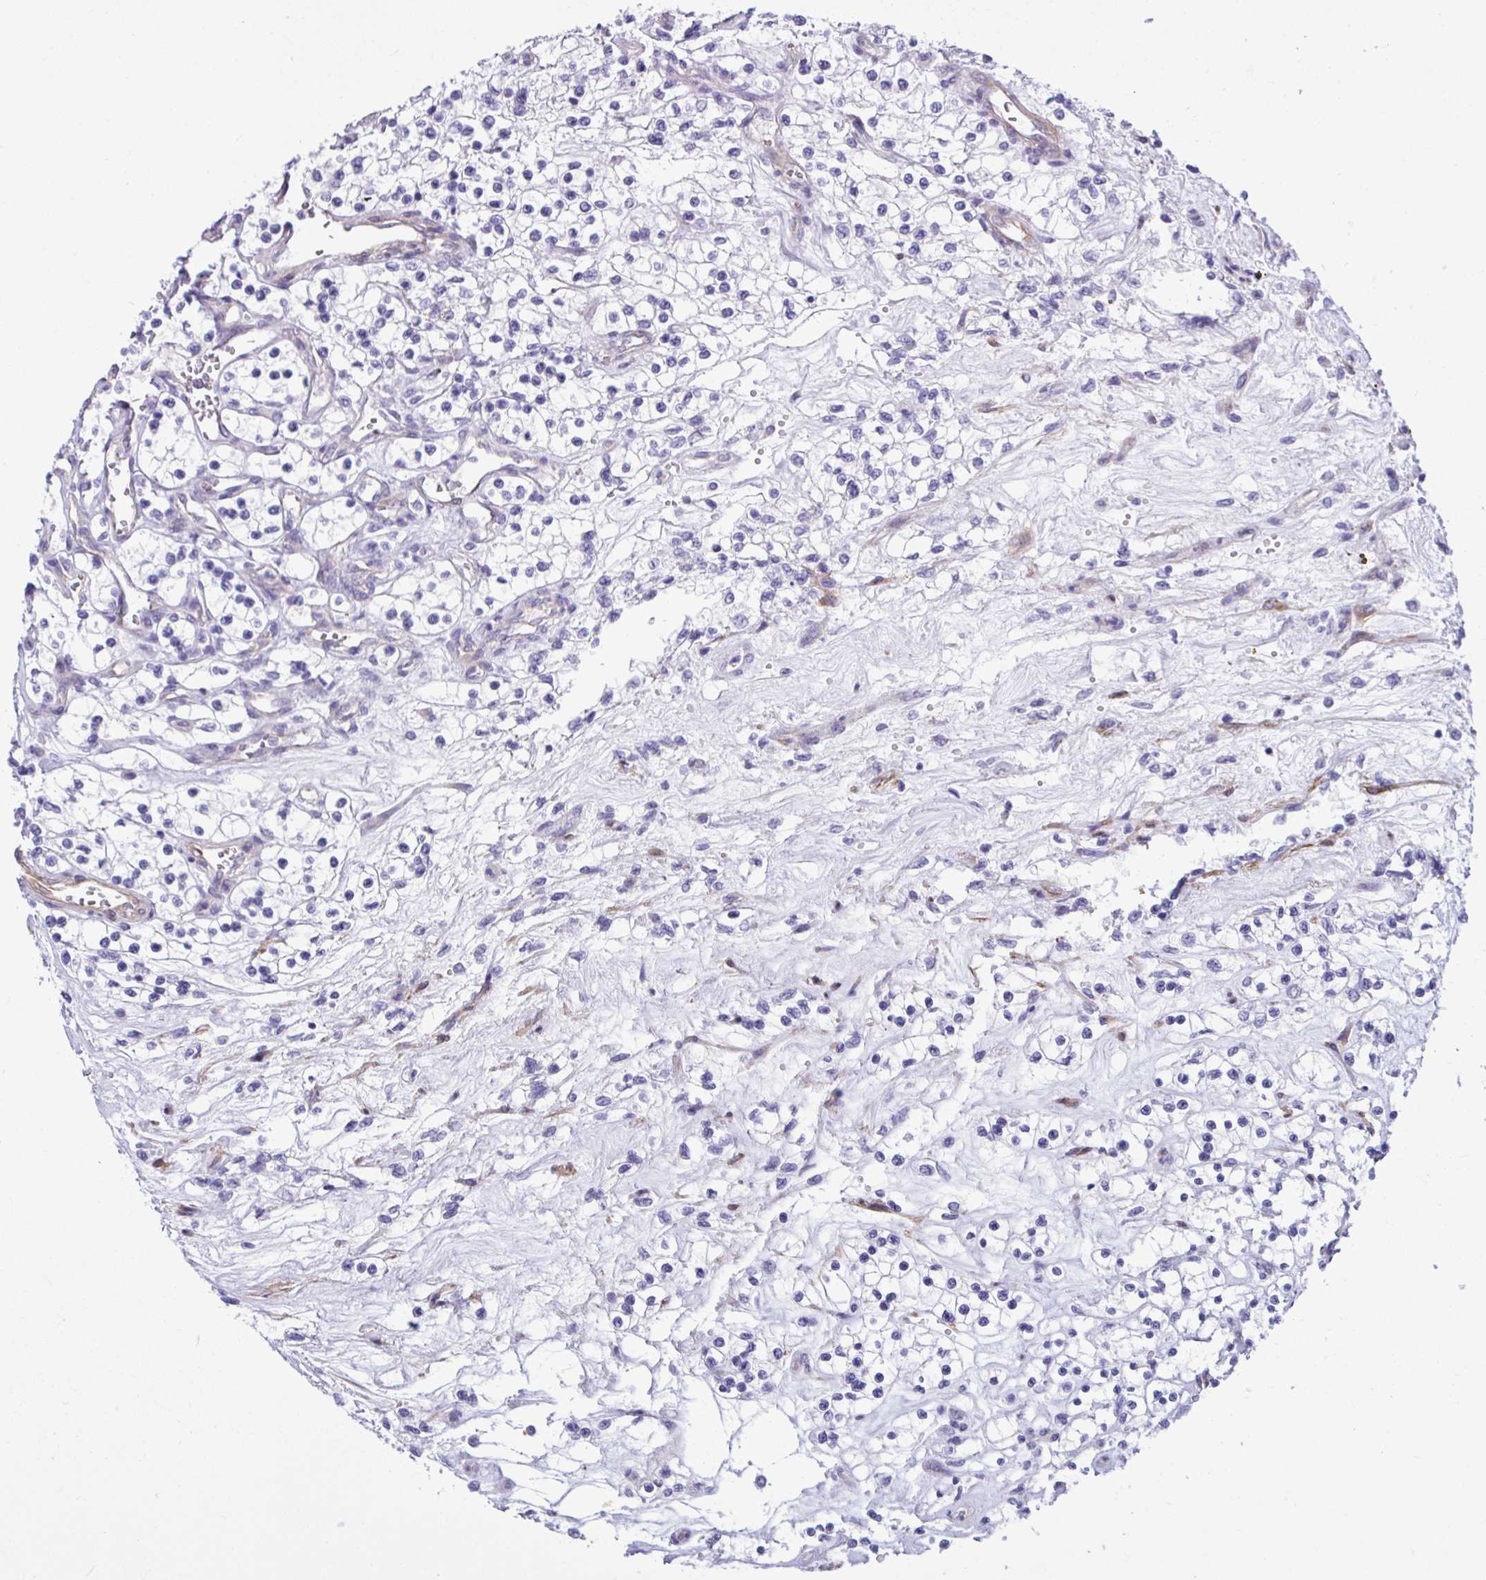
{"staining": {"intensity": "negative", "quantity": "none", "location": "none"}, "tissue": "renal cancer", "cell_type": "Tumor cells", "image_type": "cancer", "snomed": [{"axis": "morphology", "description": "Adenocarcinoma, NOS"}, {"axis": "topography", "description": "Kidney"}], "caption": "Immunohistochemistry histopathology image of renal cancer stained for a protein (brown), which reveals no positivity in tumor cells.", "gene": "LIMS2", "patient": {"sex": "female", "age": 69}}